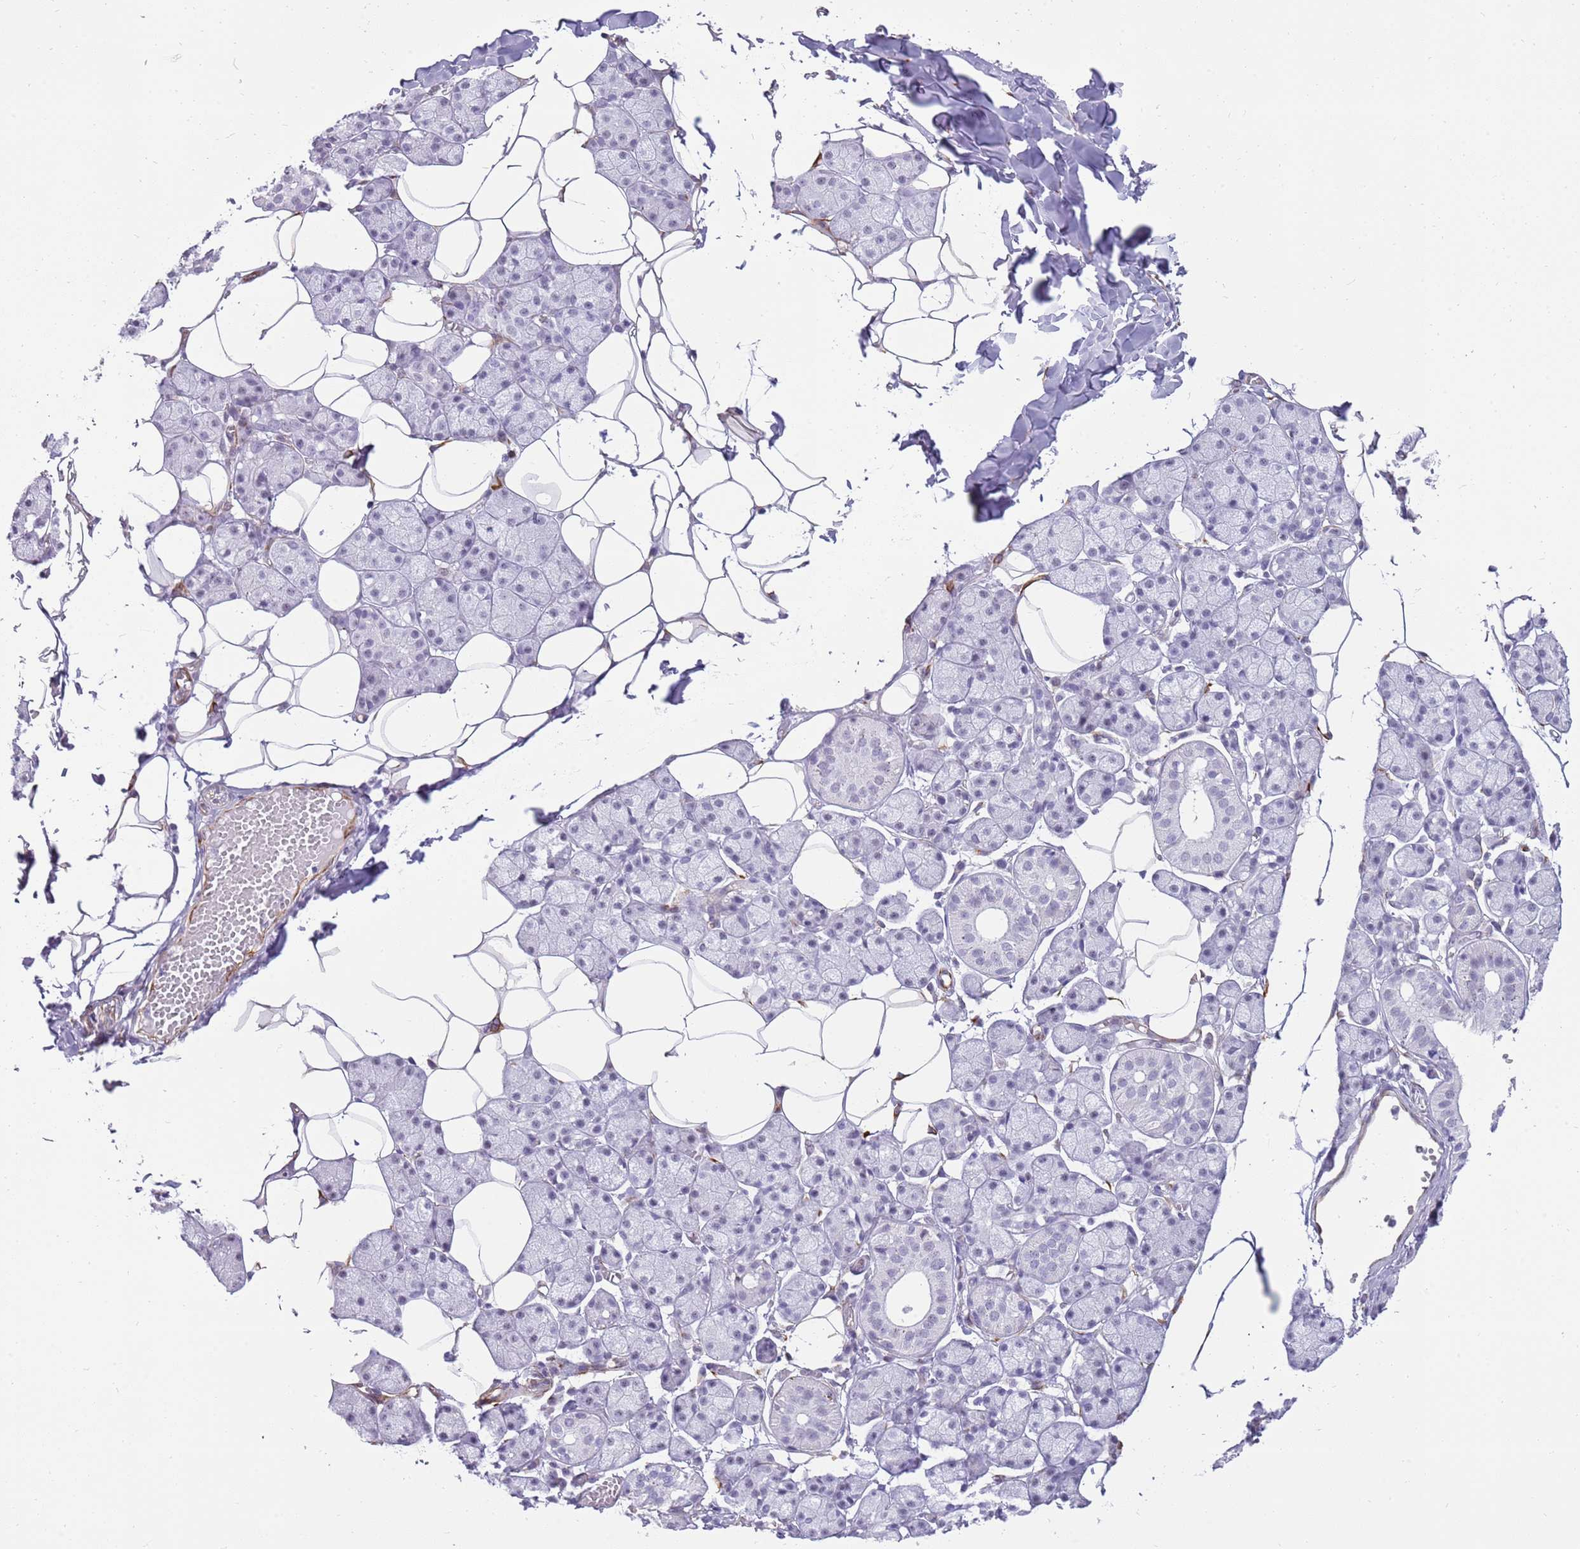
{"staining": {"intensity": "negative", "quantity": "none", "location": "none"}, "tissue": "salivary gland", "cell_type": "Glandular cells", "image_type": "normal", "snomed": [{"axis": "morphology", "description": "Normal tissue, NOS"}, {"axis": "topography", "description": "Salivary gland"}], "caption": "An image of salivary gland stained for a protein exhibits no brown staining in glandular cells. Brightfield microscopy of immunohistochemistry (IHC) stained with DAB (3,3'-diaminobenzidine) (brown) and hematoxylin (blue), captured at high magnification.", "gene": "ENSG00000271254", "patient": {"sex": "female", "age": 33}}